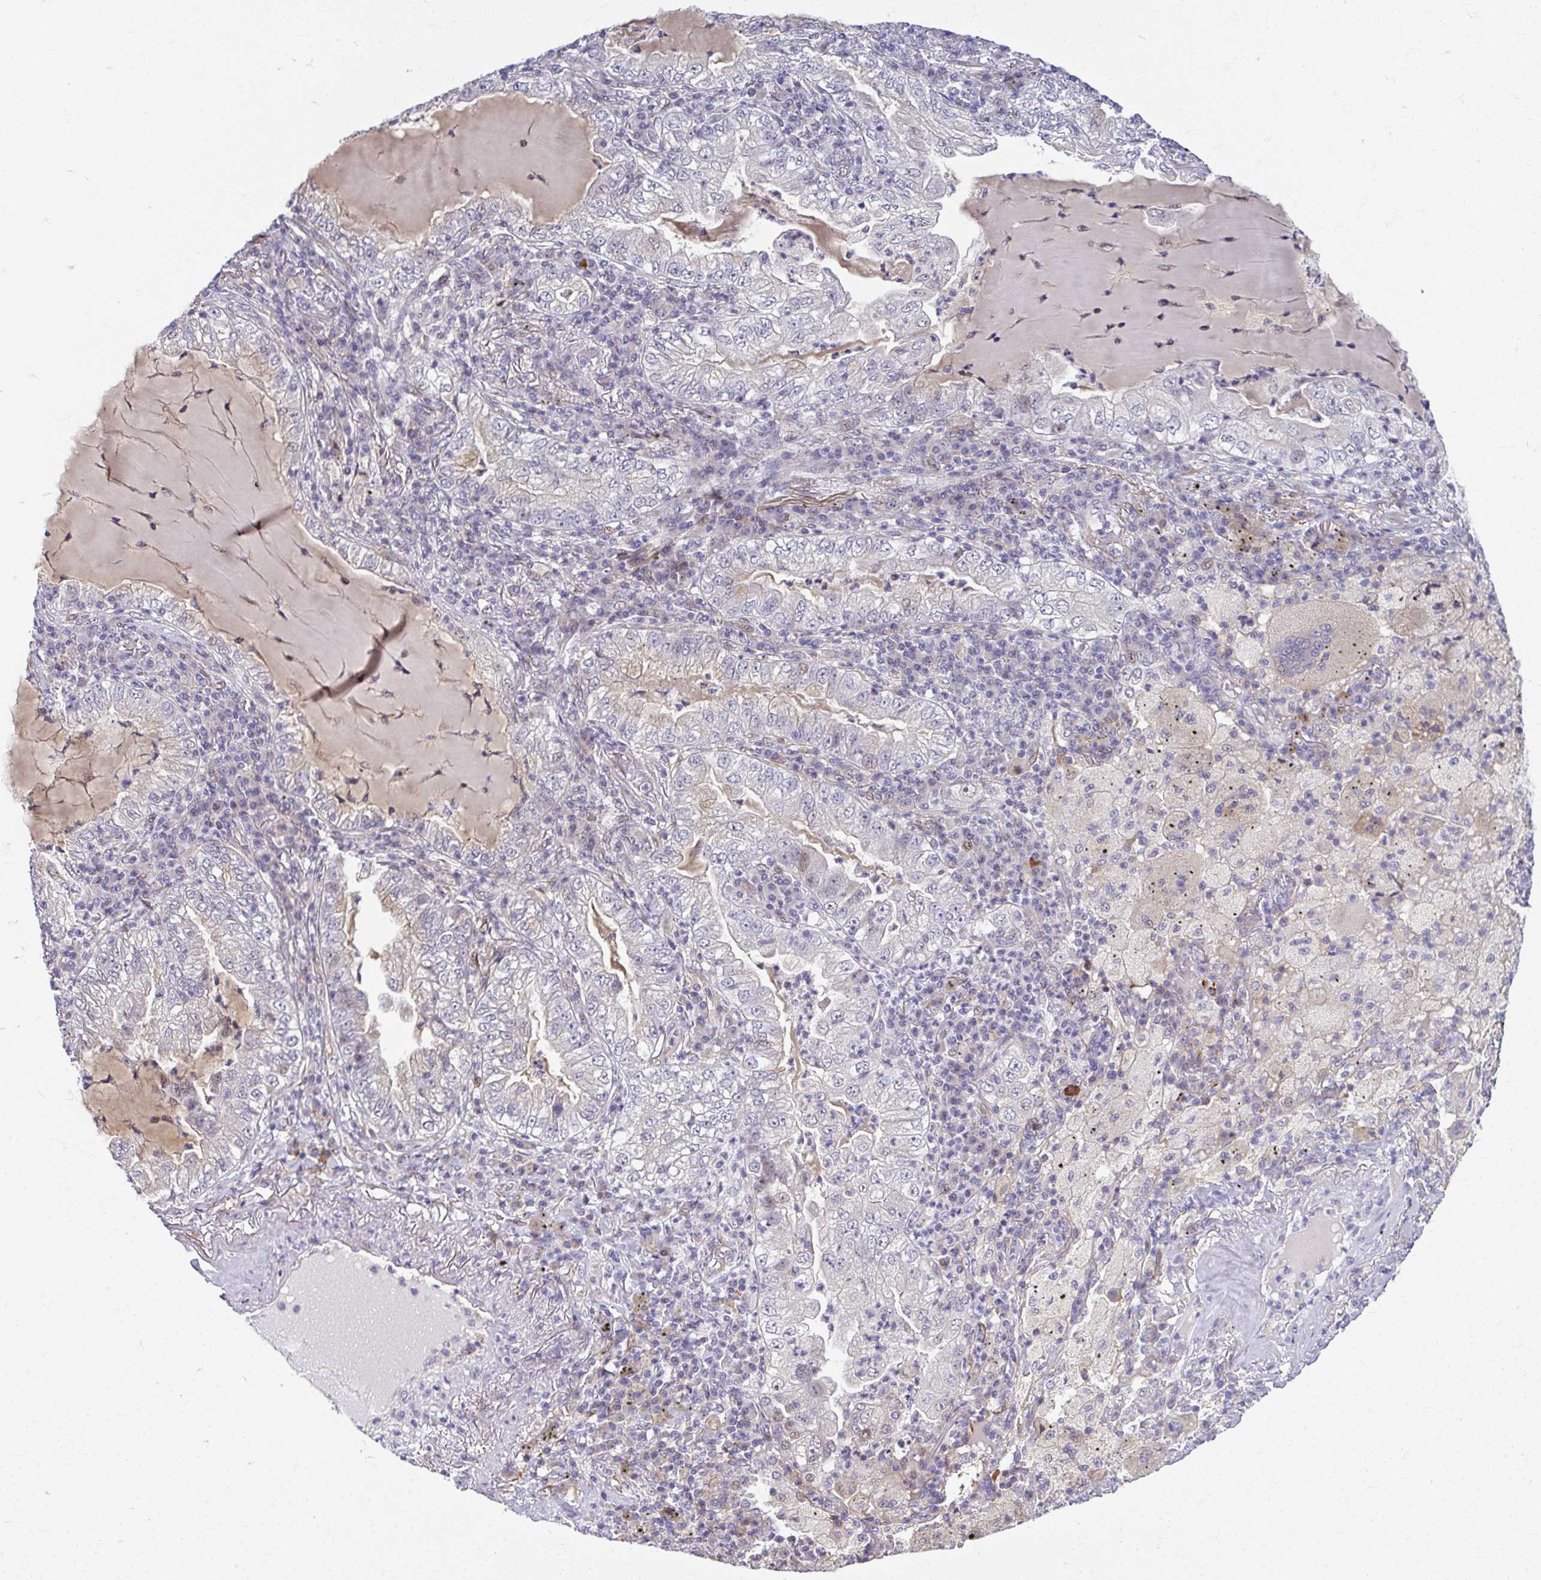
{"staining": {"intensity": "negative", "quantity": "none", "location": "none"}, "tissue": "lung cancer", "cell_type": "Tumor cells", "image_type": "cancer", "snomed": [{"axis": "morphology", "description": "Adenocarcinoma, NOS"}, {"axis": "topography", "description": "Lung"}], "caption": "Lung cancer (adenocarcinoma) was stained to show a protein in brown. There is no significant staining in tumor cells.", "gene": "ODF1", "patient": {"sex": "female", "age": 73}}